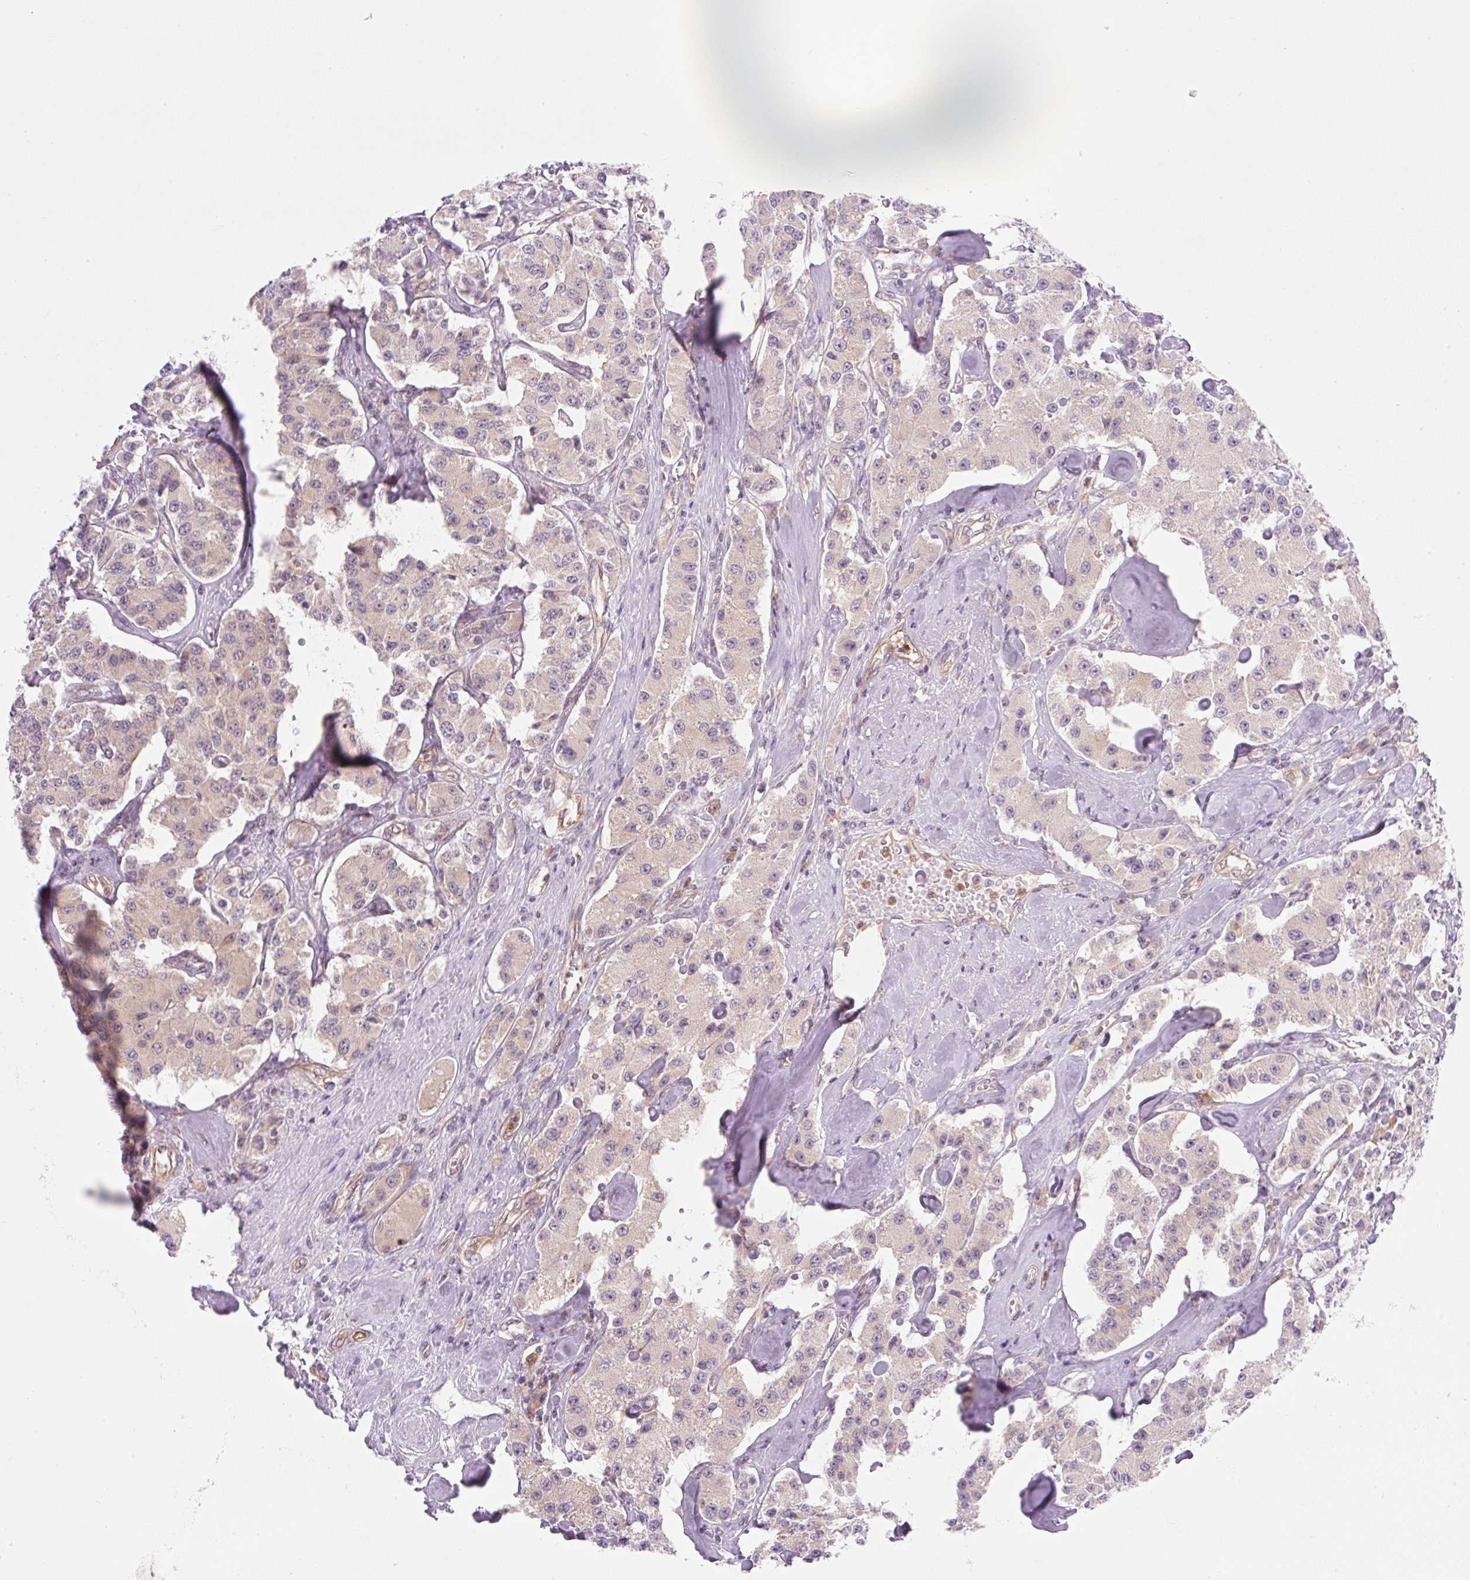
{"staining": {"intensity": "weak", "quantity": "25%-75%", "location": "cytoplasmic/membranous"}, "tissue": "carcinoid", "cell_type": "Tumor cells", "image_type": "cancer", "snomed": [{"axis": "morphology", "description": "Carcinoid, malignant, NOS"}, {"axis": "topography", "description": "Pancreas"}], "caption": "Protein staining by immunohistochemistry (IHC) displays weak cytoplasmic/membranous expression in approximately 25%-75% of tumor cells in carcinoid.", "gene": "OMA1", "patient": {"sex": "male", "age": 41}}